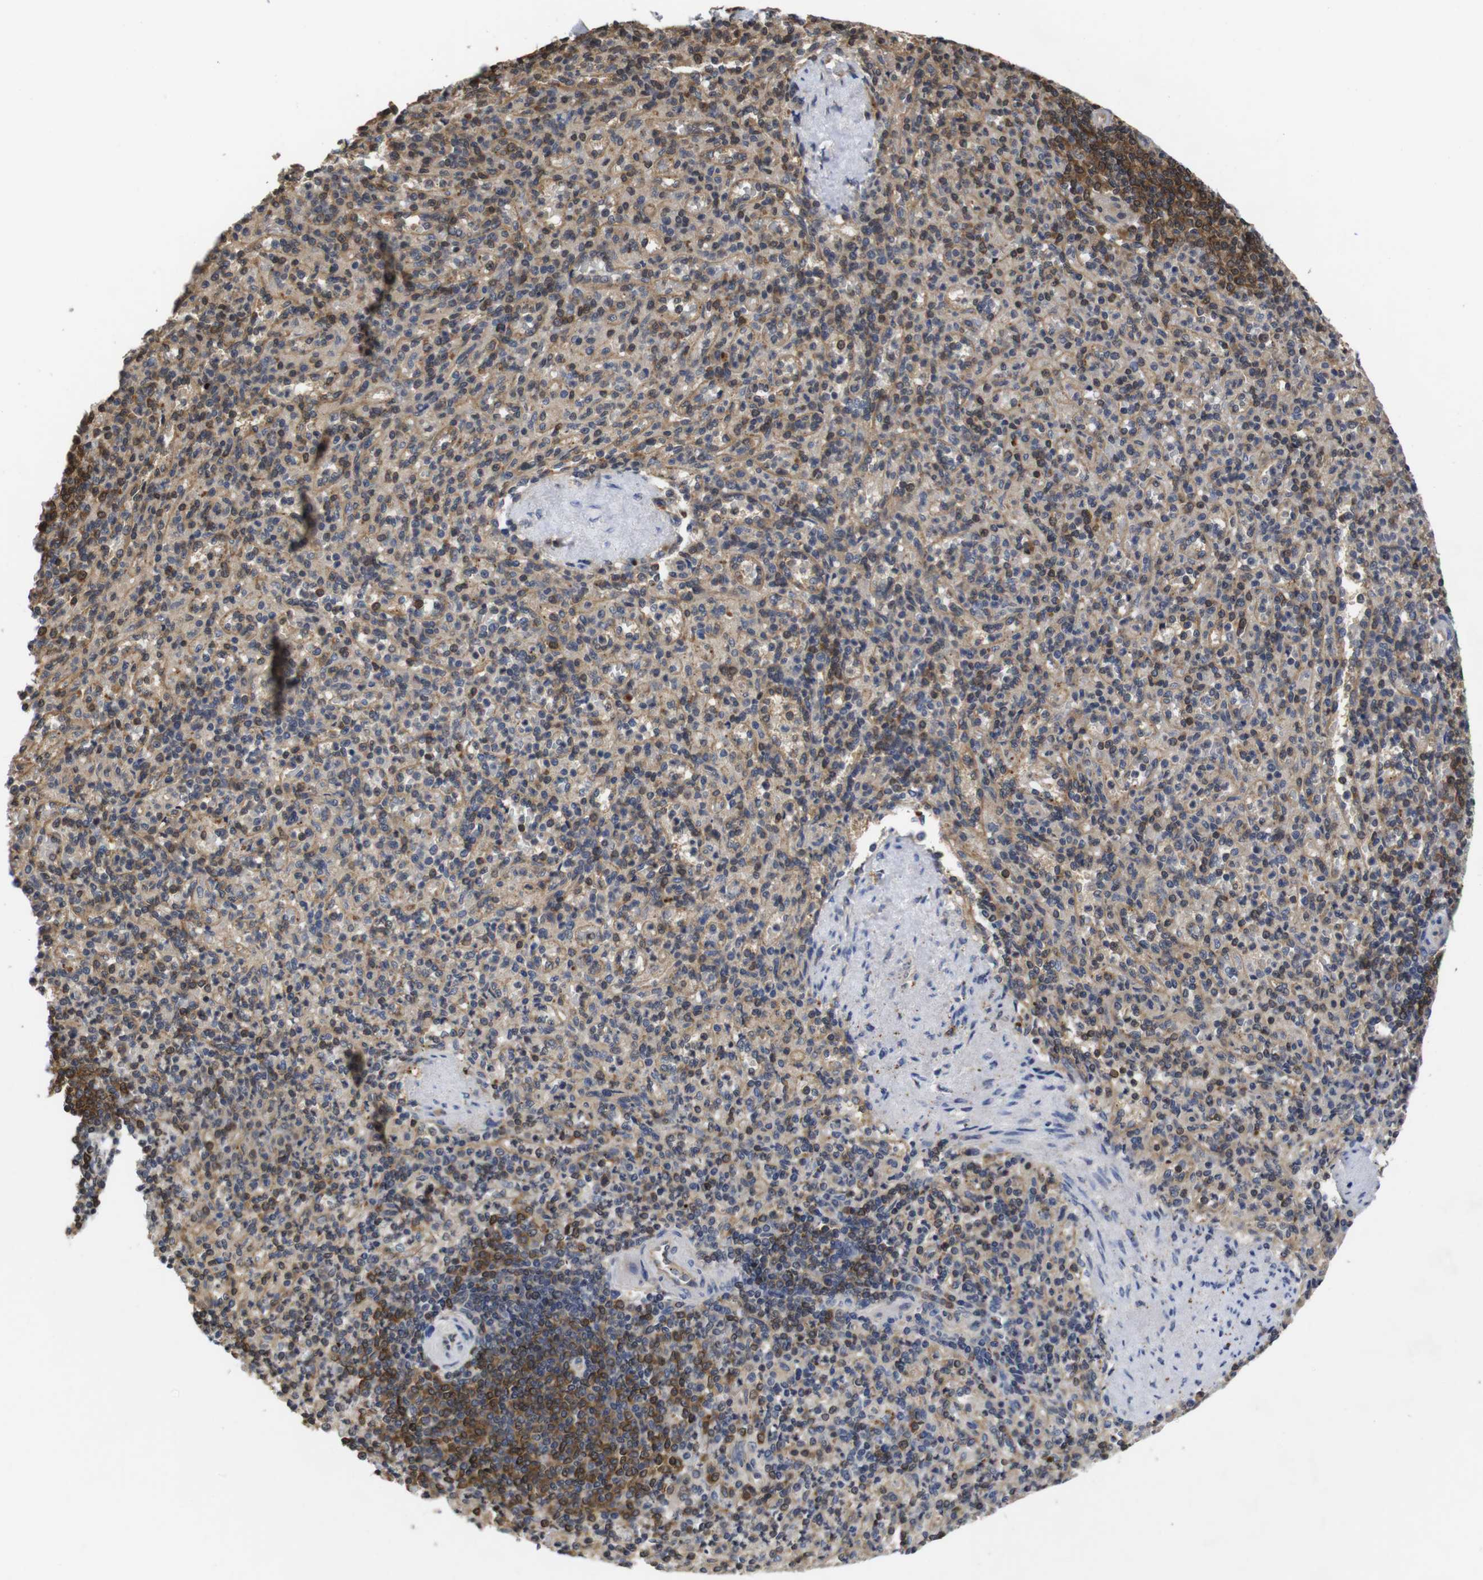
{"staining": {"intensity": "weak", "quantity": ">75%", "location": "cytoplasmic/membranous,nuclear"}, "tissue": "spleen", "cell_type": "Cells in red pulp", "image_type": "normal", "snomed": [{"axis": "morphology", "description": "Normal tissue, NOS"}, {"axis": "topography", "description": "Spleen"}], "caption": "Spleen stained with DAB (3,3'-diaminobenzidine) IHC reveals low levels of weak cytoplasmic/membranous,nuclear expression in about >75% of cells in red pulp.", "gene": "SUMO3", "patient": {"sex": "female", "age": 74}}